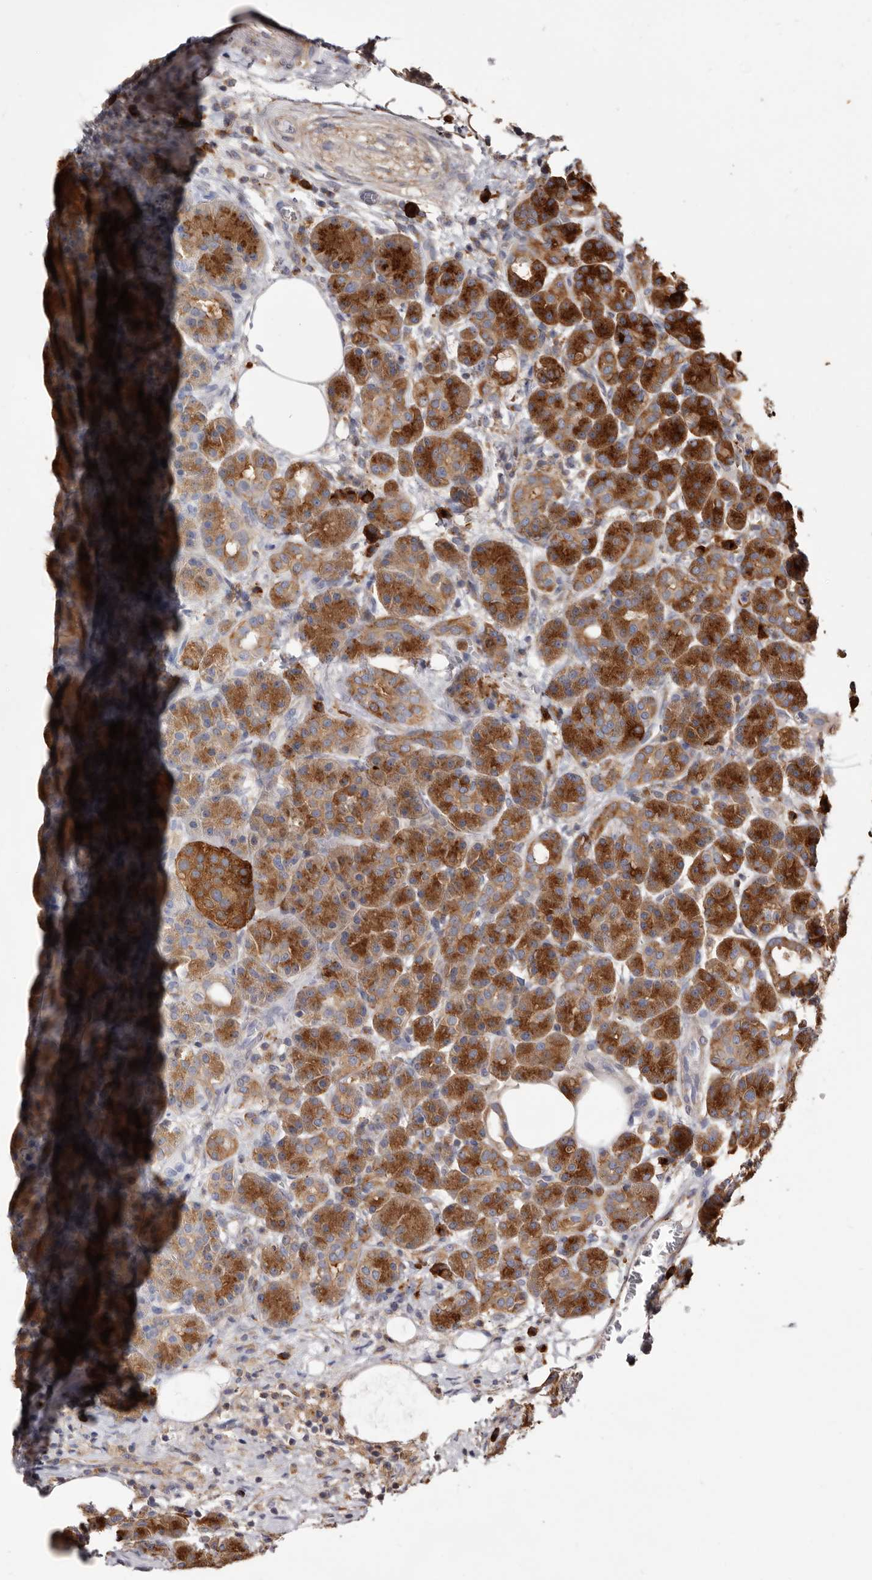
{"staining": {"intensity": "strong", "quantity": ">75%", "location": "cytoplasmic/membranous"}, "tissue": "pancreas", "cell_type": "Exocrine glandular cells", "image_type": "normal", "snomed": [{"axis": "morphology", "description": "Normal tissue, NOS"}, {"axis": "topography", "description": "Pancreas"}], "caption": "Protein staining demonstrates strong cytoplasmic/membranous staining in about >75% of exocrine glandular cells in normal pancreas. (DAB (3,3'-diaminobenzidine) IHC, brown staining for protein, blue staining for nuclei).", "gene": "TPD52", "patient": {"sex": "male", "age": 63}}